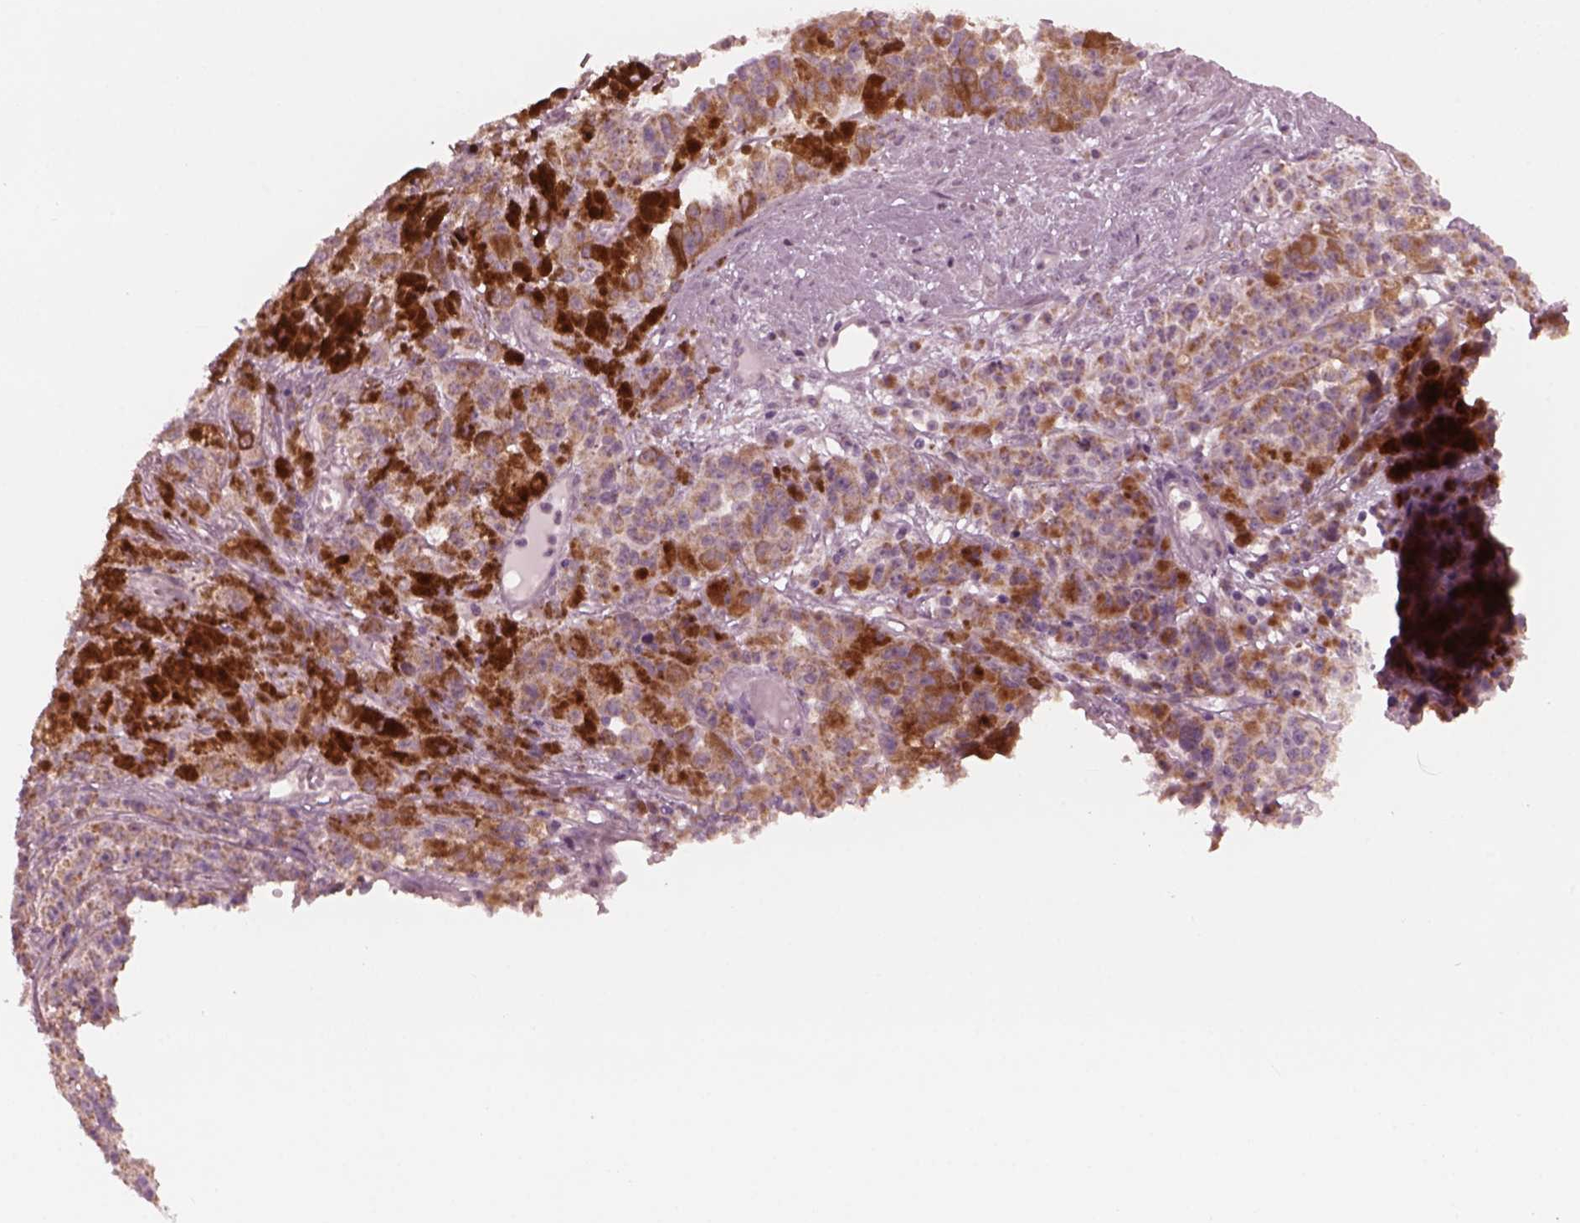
{"staining": {"intensity": "moderate", "quantity": "25%-75%", "location": "cytoplasmic/membranous"}, "tissue": "melanoma", "cell_type": "Tumor cells", "image_type": "cancer", "snomed": [{"axis": "morphology", "description": "Malignant melanoma, NOS"}, {"axis": "topography", "description": "Skin"}], "caption": "Protein analysis of malignant melanoma tissue displays moderate cytoplasmic/membranous expression in about 25%-75% of tumor cells. (brown staining indicates protein expression, while blue staining denotes nuclei).", "gene": "CELSR3", "patient": {"sex": "female", "age": 58}}